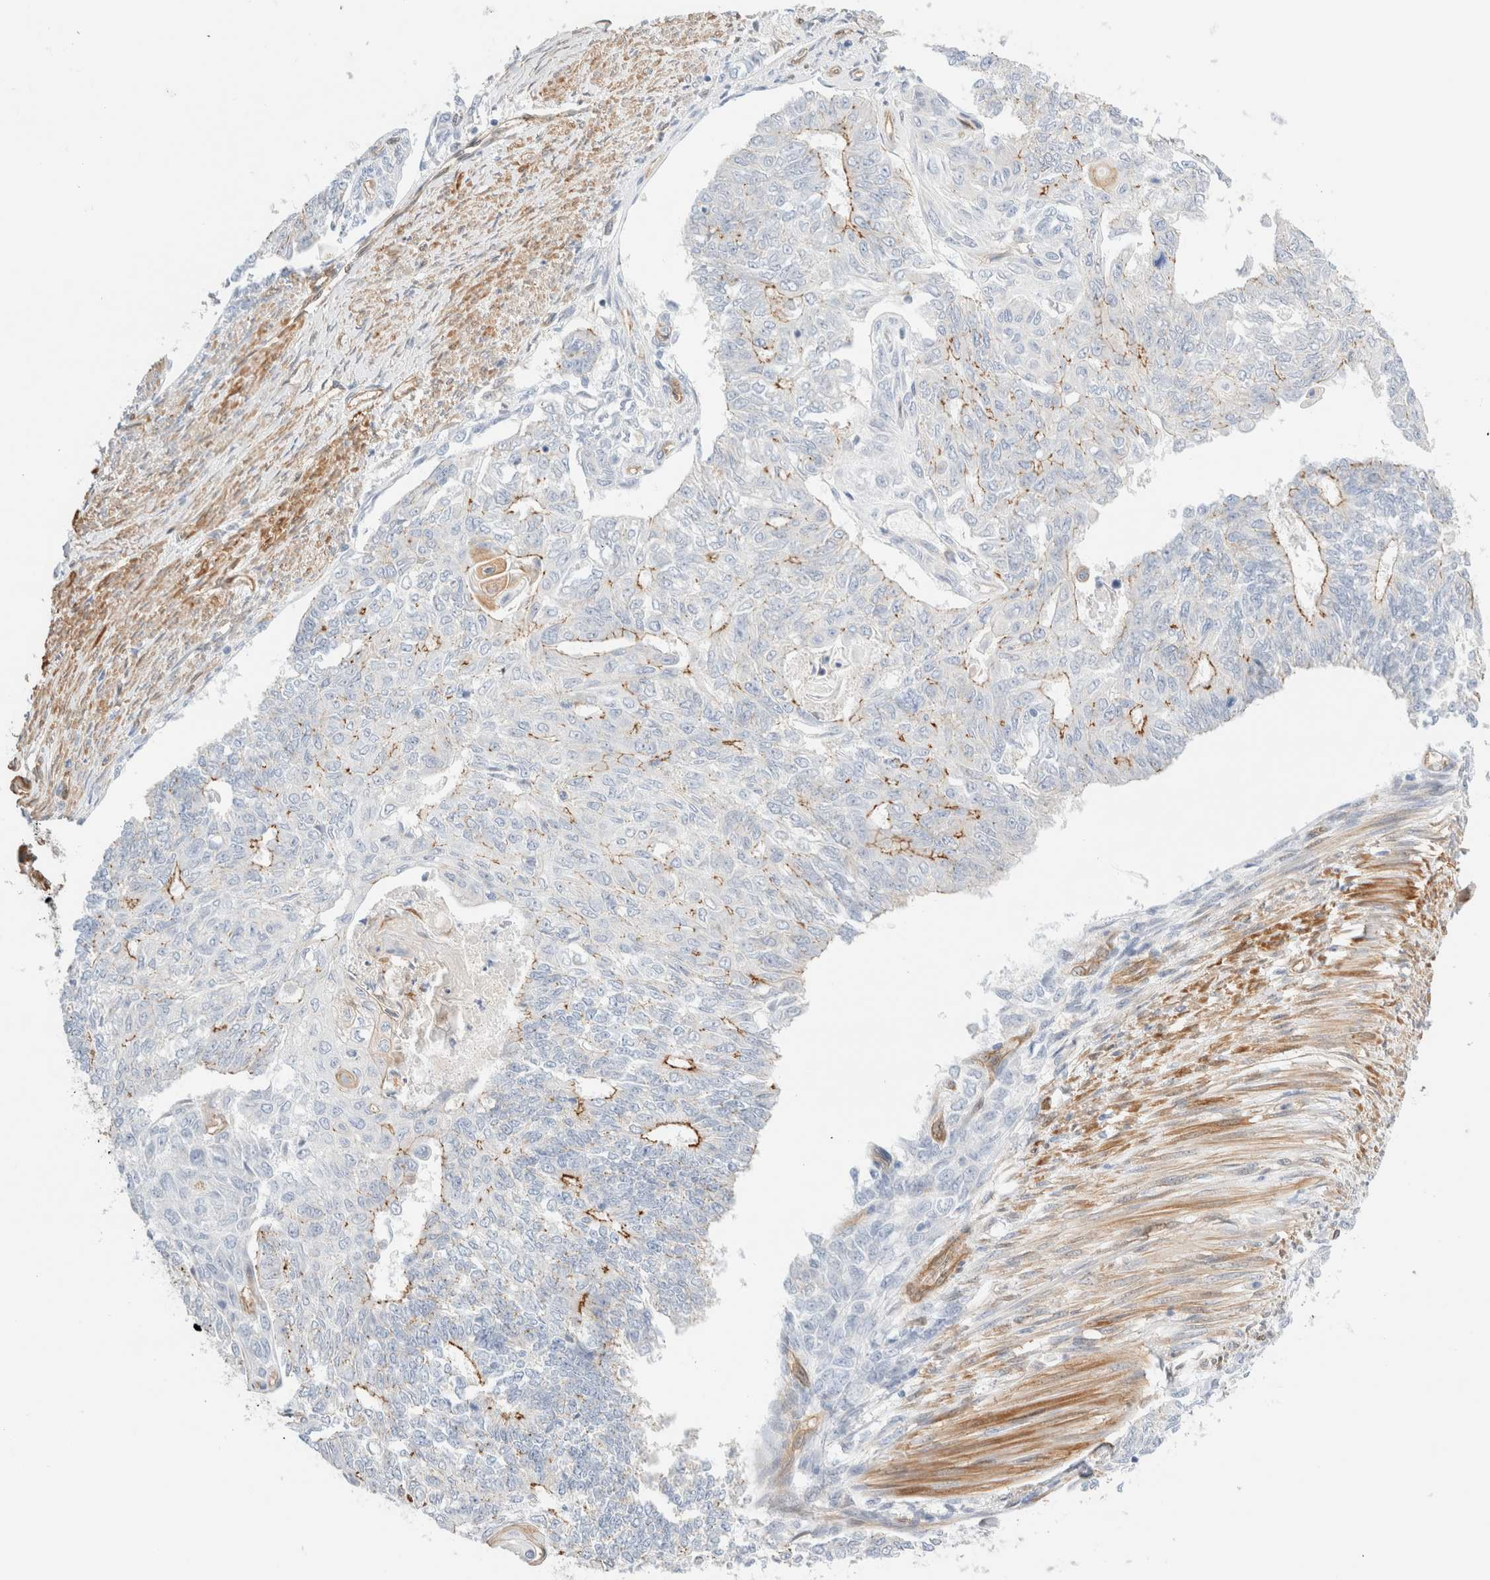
{"staining": {"intensity": "moderate", "quantity": "<25%", "location": "cytoplasmic/membranous"}, "tissue": "endometrial cancer", "cell_type": "Tumor cells", "image_type": "cancer", "snomed": [{"axis": "morphology", "description": "Adenocarcinoma, NOS"}, {"axis": "topography", "description": "Endometrium"}], "caption": "An image of human endometrial cancer (adenocarcinoma) stained for a protein displays moderate cytoplasmic/membranous brown staining in tumor cells. (Brightfield microscopy of DAB IHC at high magnification).", "gene": "LMCD1", "patient": {"sex": "female", "age": 32}}